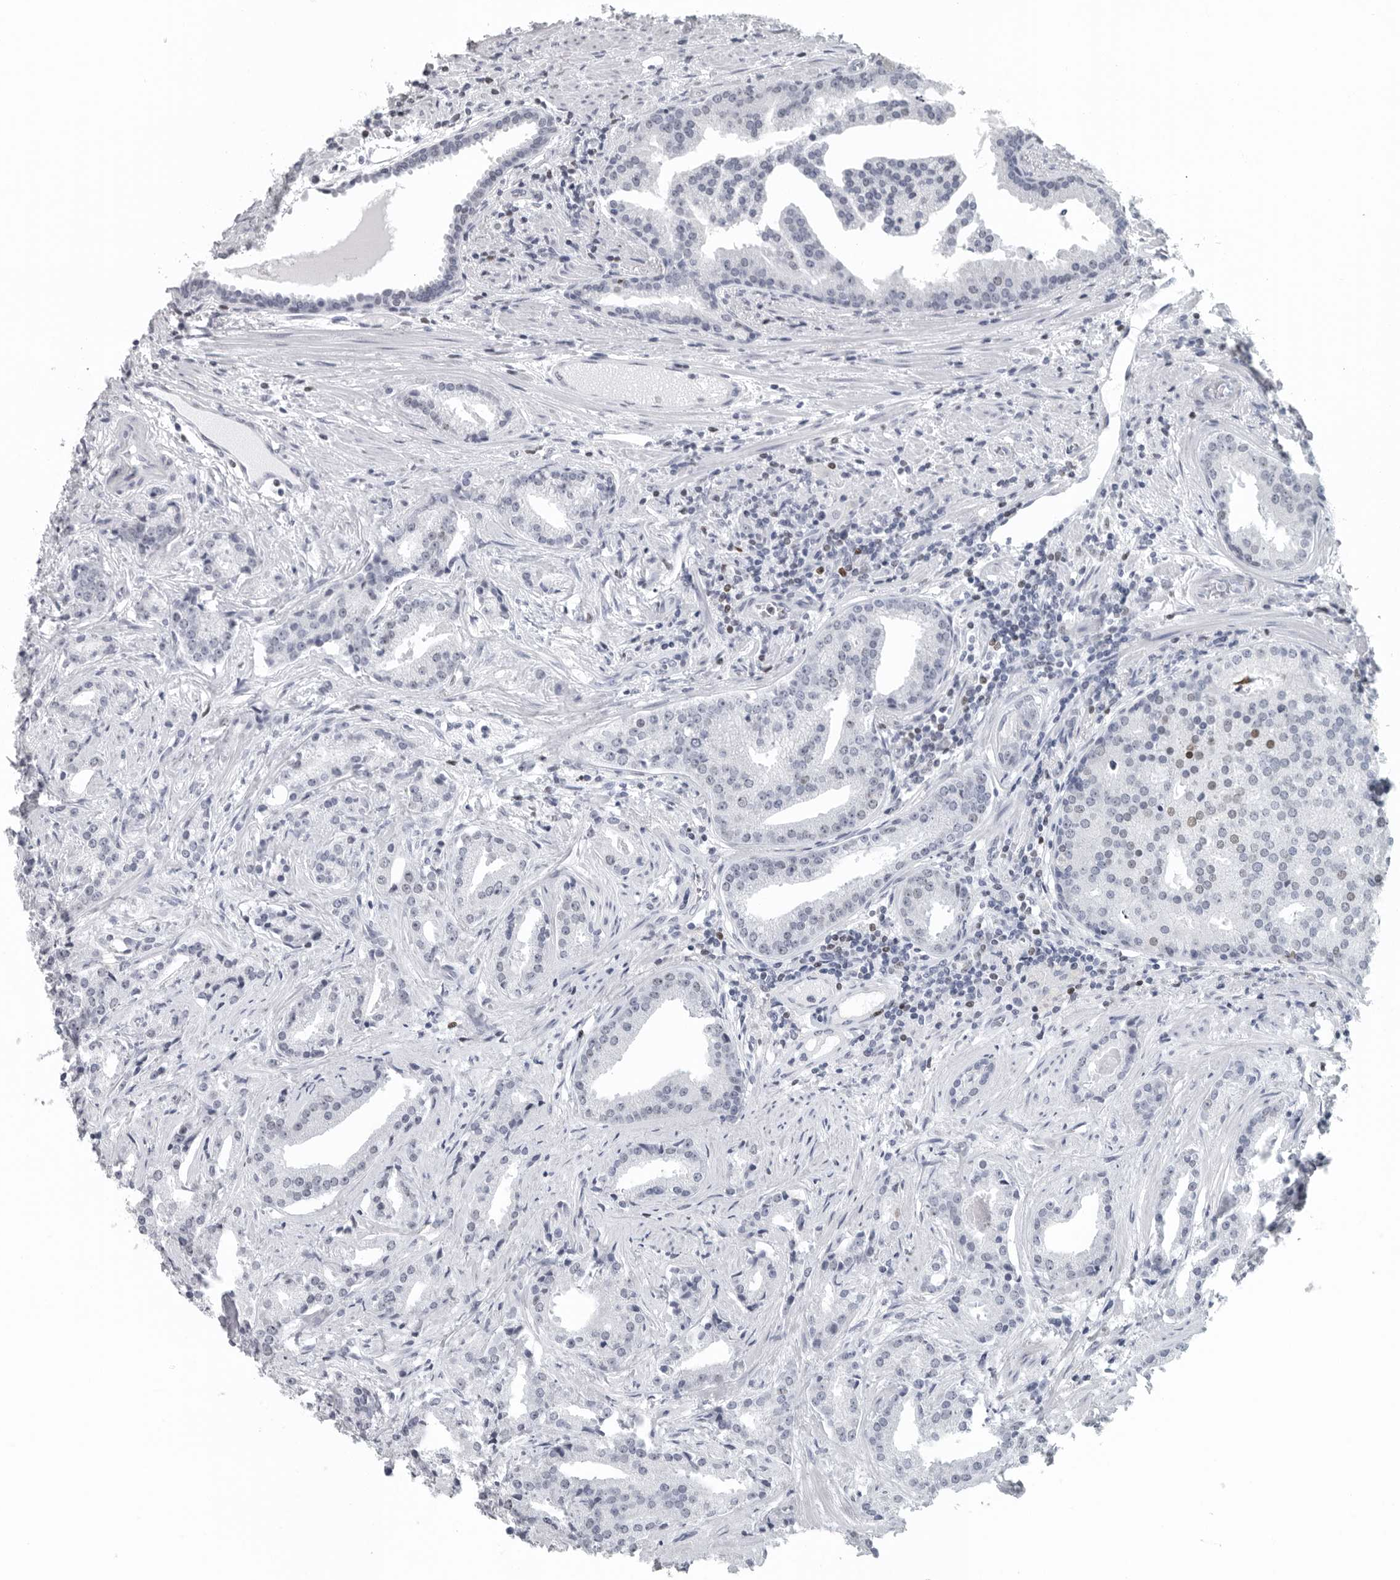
{"staining": {"intensity": "moderate", "quantity": "<25%", "location": "nuclear"}, "tissue": "prostate cancer", "cell_type": "Tumor cells", "image_type": "cancer", "snomed": [{"axis": "morphology", "description": "Adenocarcinoma, Low grade"}, {"axis": "topography", "description": "Prostate"}], "caption": "This is a histology image of IHC staining of low-grade adenocarcinoma (prostate), which shows moderate positivity in the nuclear of tumor cells.", "gene": "SATB2", "patient": {"sex": "male", "age": 67}}